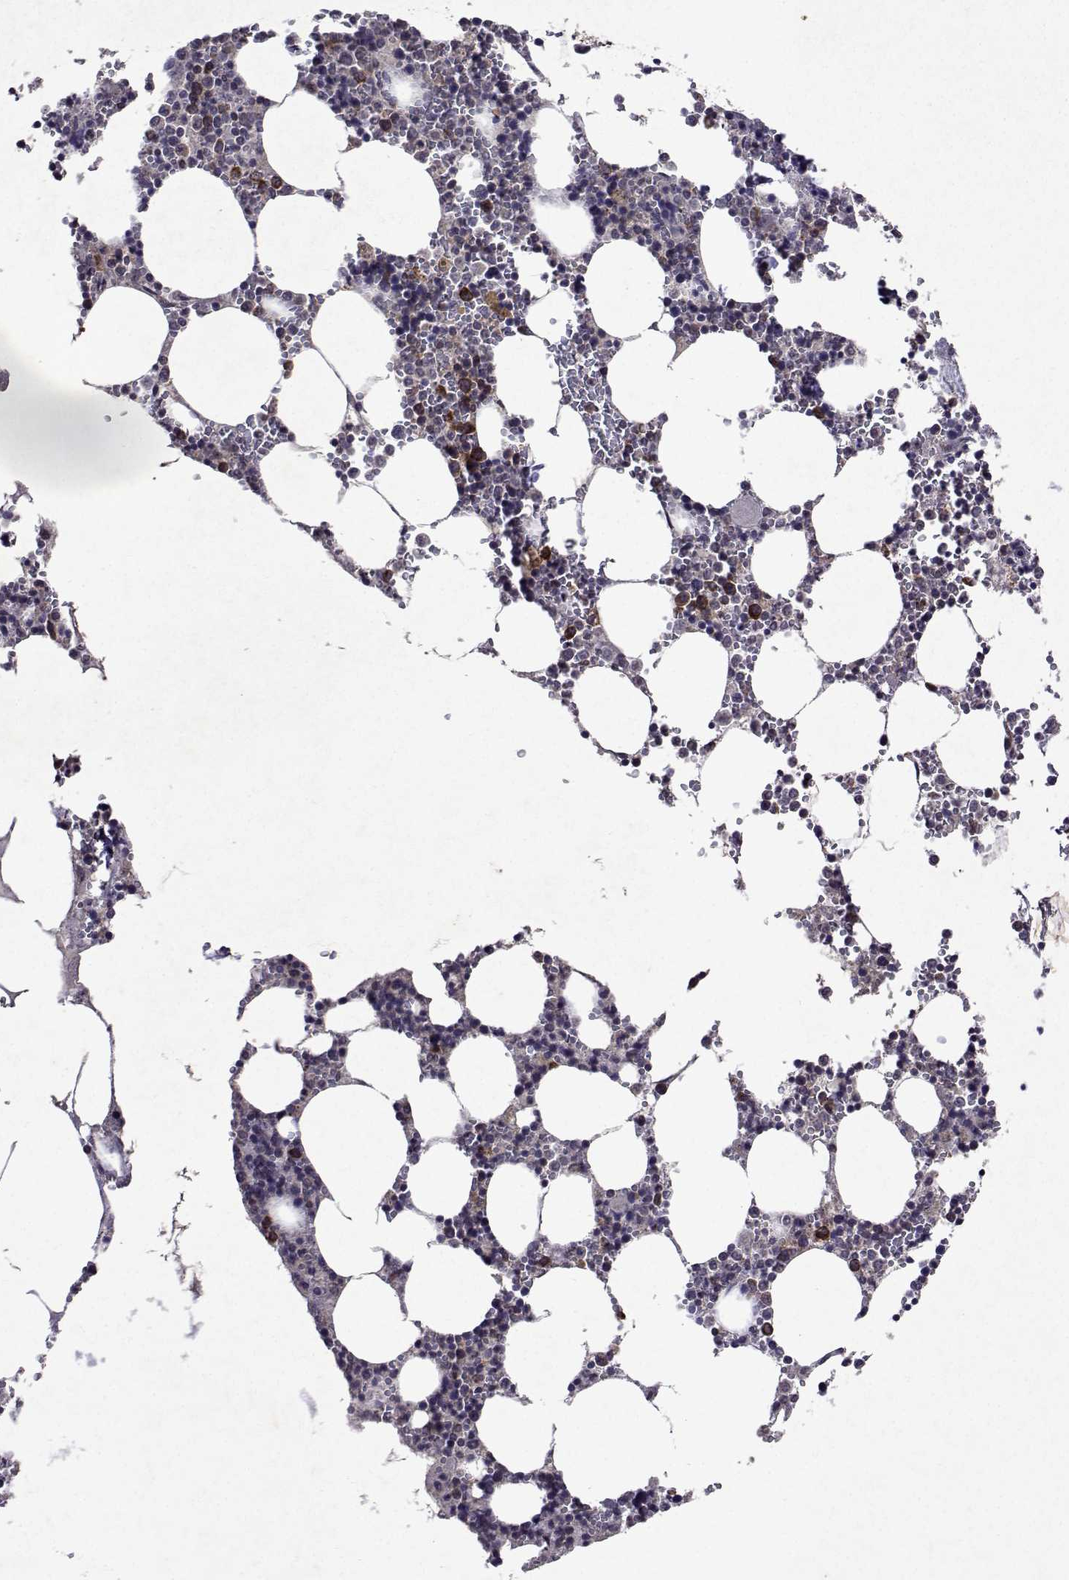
{"staining": {"intensity": "moderate", "quantity": "<25%", "location": "cytoplasmic/membranous"}, "tissue": "bone marrow", "cell_type": "Hematopoietic cells", "image_type": "normal", "snomed": [{"axis": "morphology", "description": "Normal tissue, NOS"}, {"axis": "topography", "description": "Bone marrow"}], "caption": "The image displays a brown stain indicating the presence of a protein in the cytoplasmic/membranous of hematopoietic cells in bone marrow.", "gene": "TARBP2", "patient": {"sex": "male", "age": 54}}